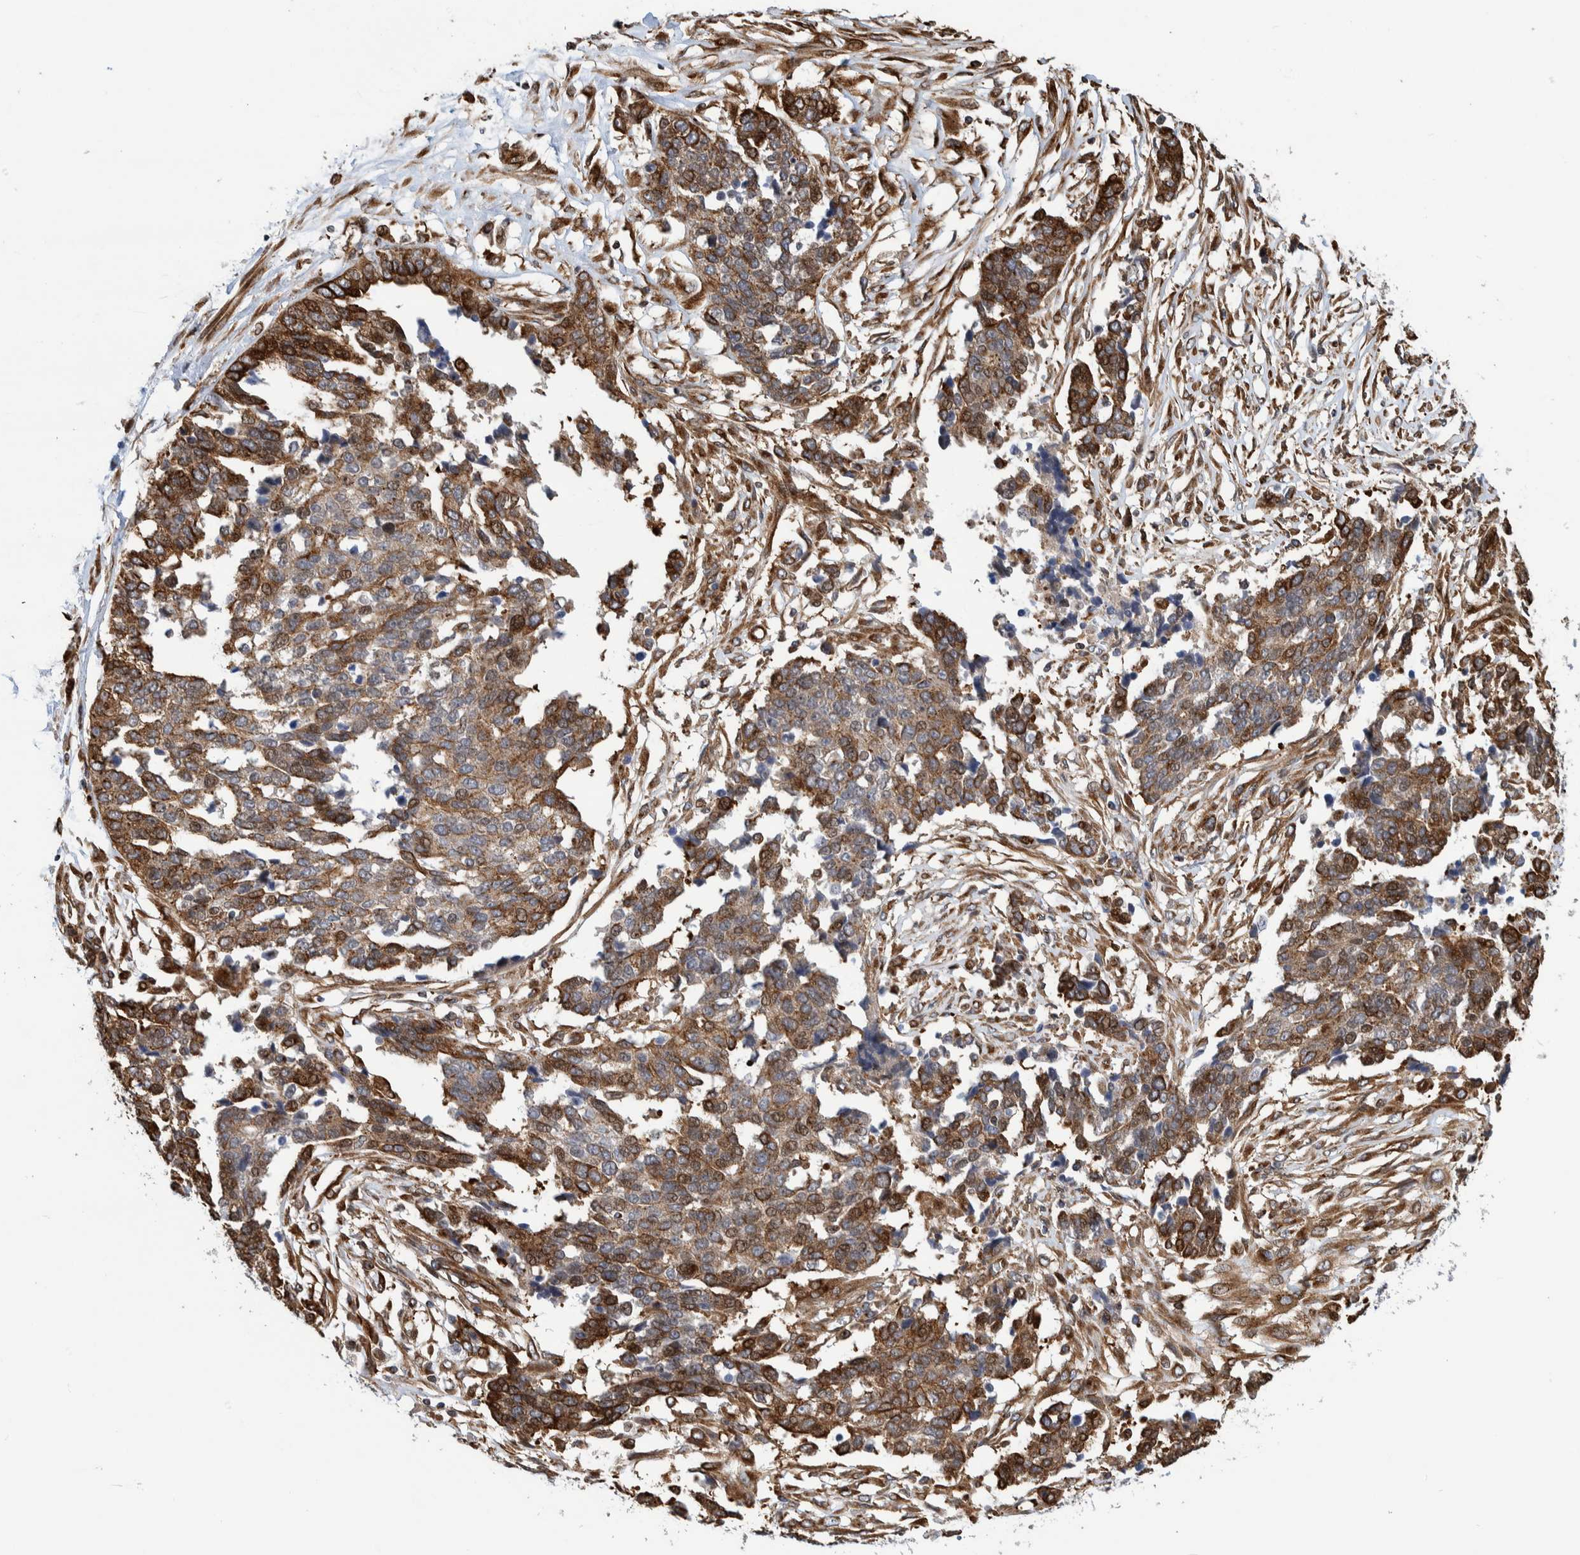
{"staining": {"intensity": "moderate", "quantity": ">75%", "location": "cytoplasmic/membranous,nuclear"}, "tissue": "ovarian cancer", "cell_type": "Tumor cells", "image_type": "cancer", "snomed": [{"axis": "morphology", "description": "Cystadenocarcinoma, serous, NOS"}, {"axis": "topography", "description": "Ovary"}], "caption": "Ovarian serous cystadenocarcinoma stained for a protein (brown) shows moderate cytoplasmic/membranous and nuclear positive positivity in about >75% of tumor cells.", "gene": "CCDC57", "patient": {"sex": "female", "age": 44}}